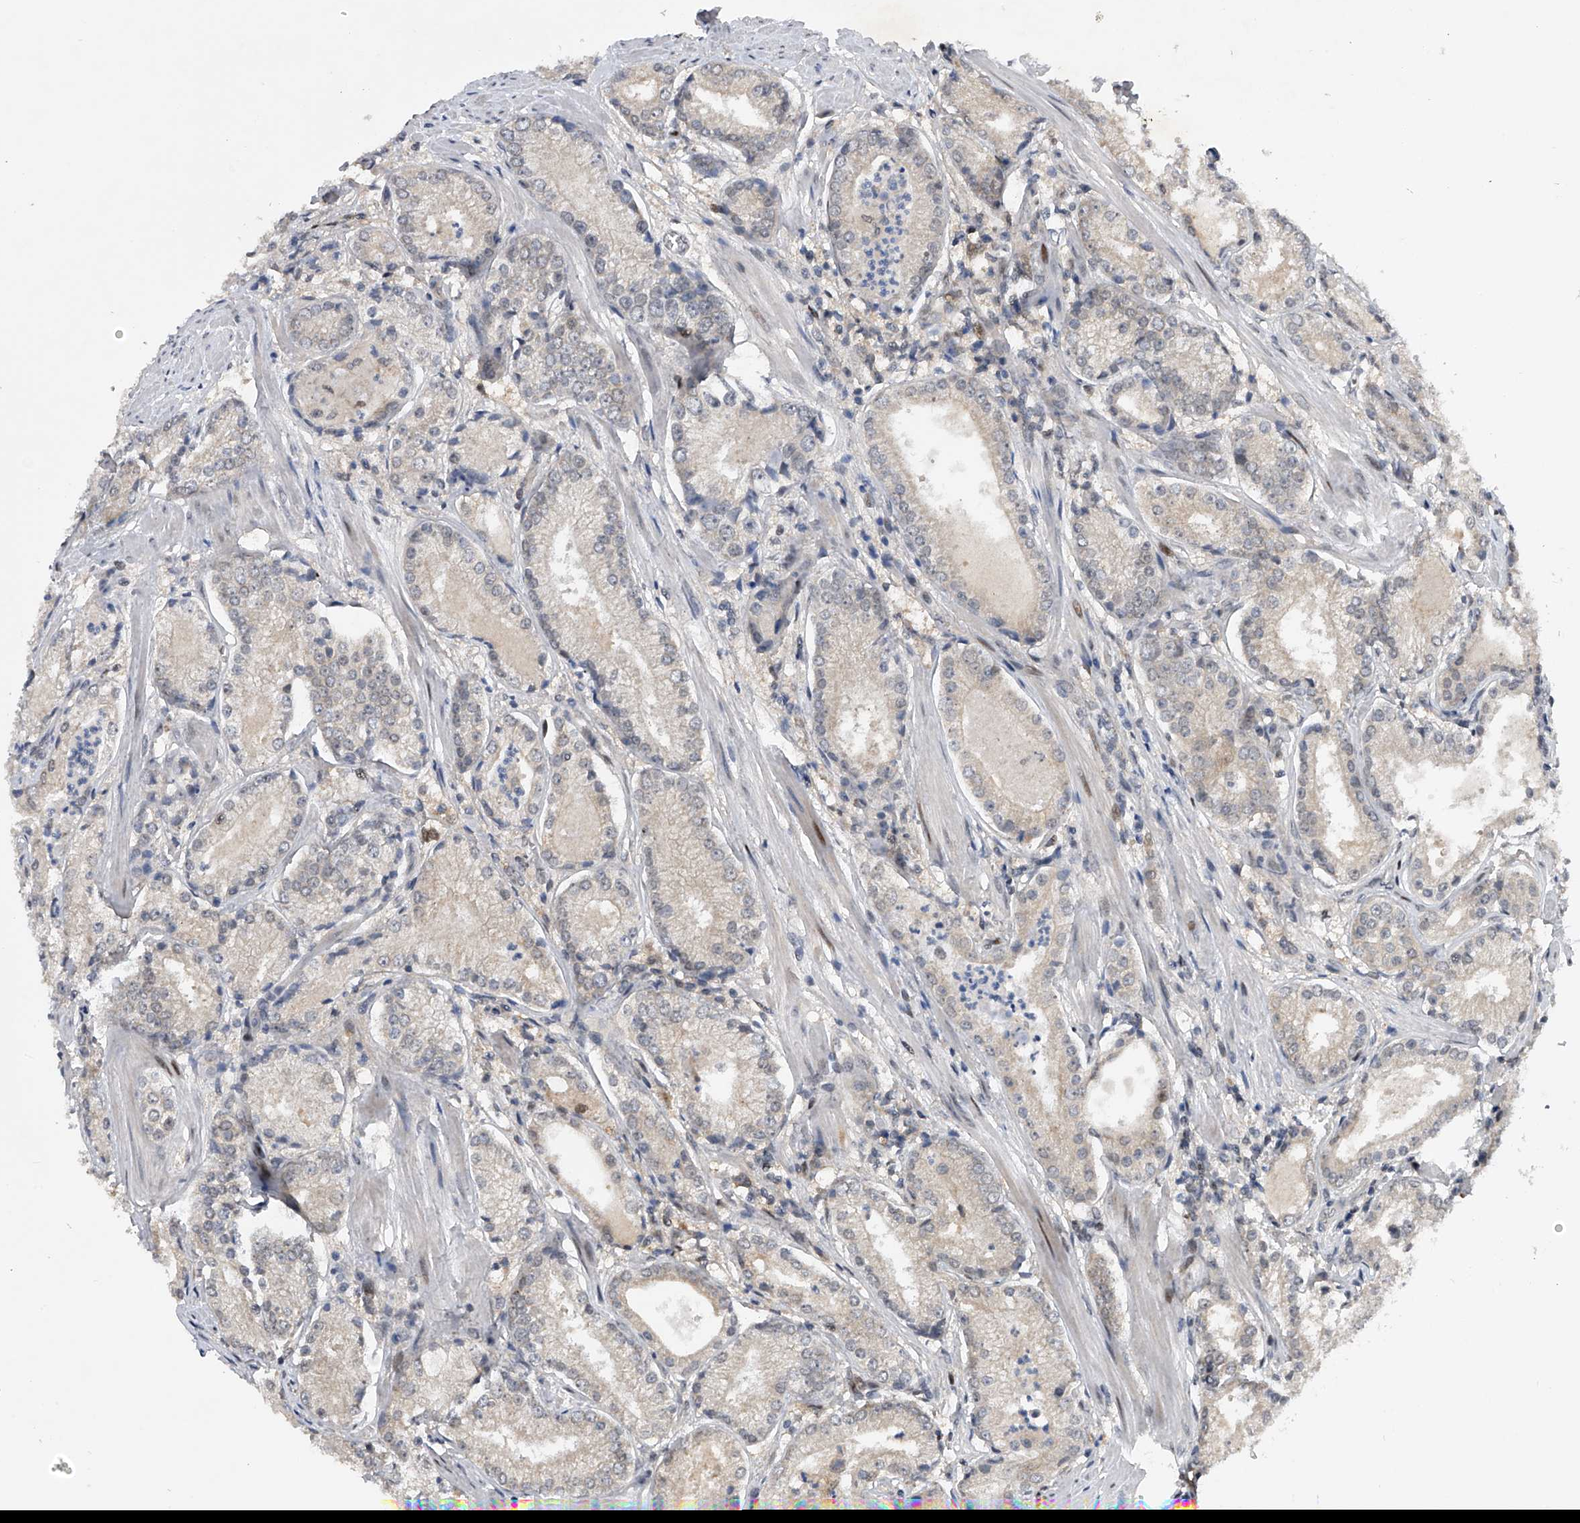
{"staining": {"intensity": "negative", "quantity": "none", "location": "none"}, "tissue": "prostate cancer", "cell_type": "Tumor cells", "image_type": "cancer", "snomed": [{"axis": "morphology", "description": "Adenocarcinoma, Low grade"}, {"axis": "topography", "description": "Prostate"}], "caption": "High power microscopy image of an IHC image of prostate low-grade adenocarcinoma, revealing no significant expression in tumor cells.", "gene": "RWDD2A", "patient": {"sex": "male", "age": 54}}